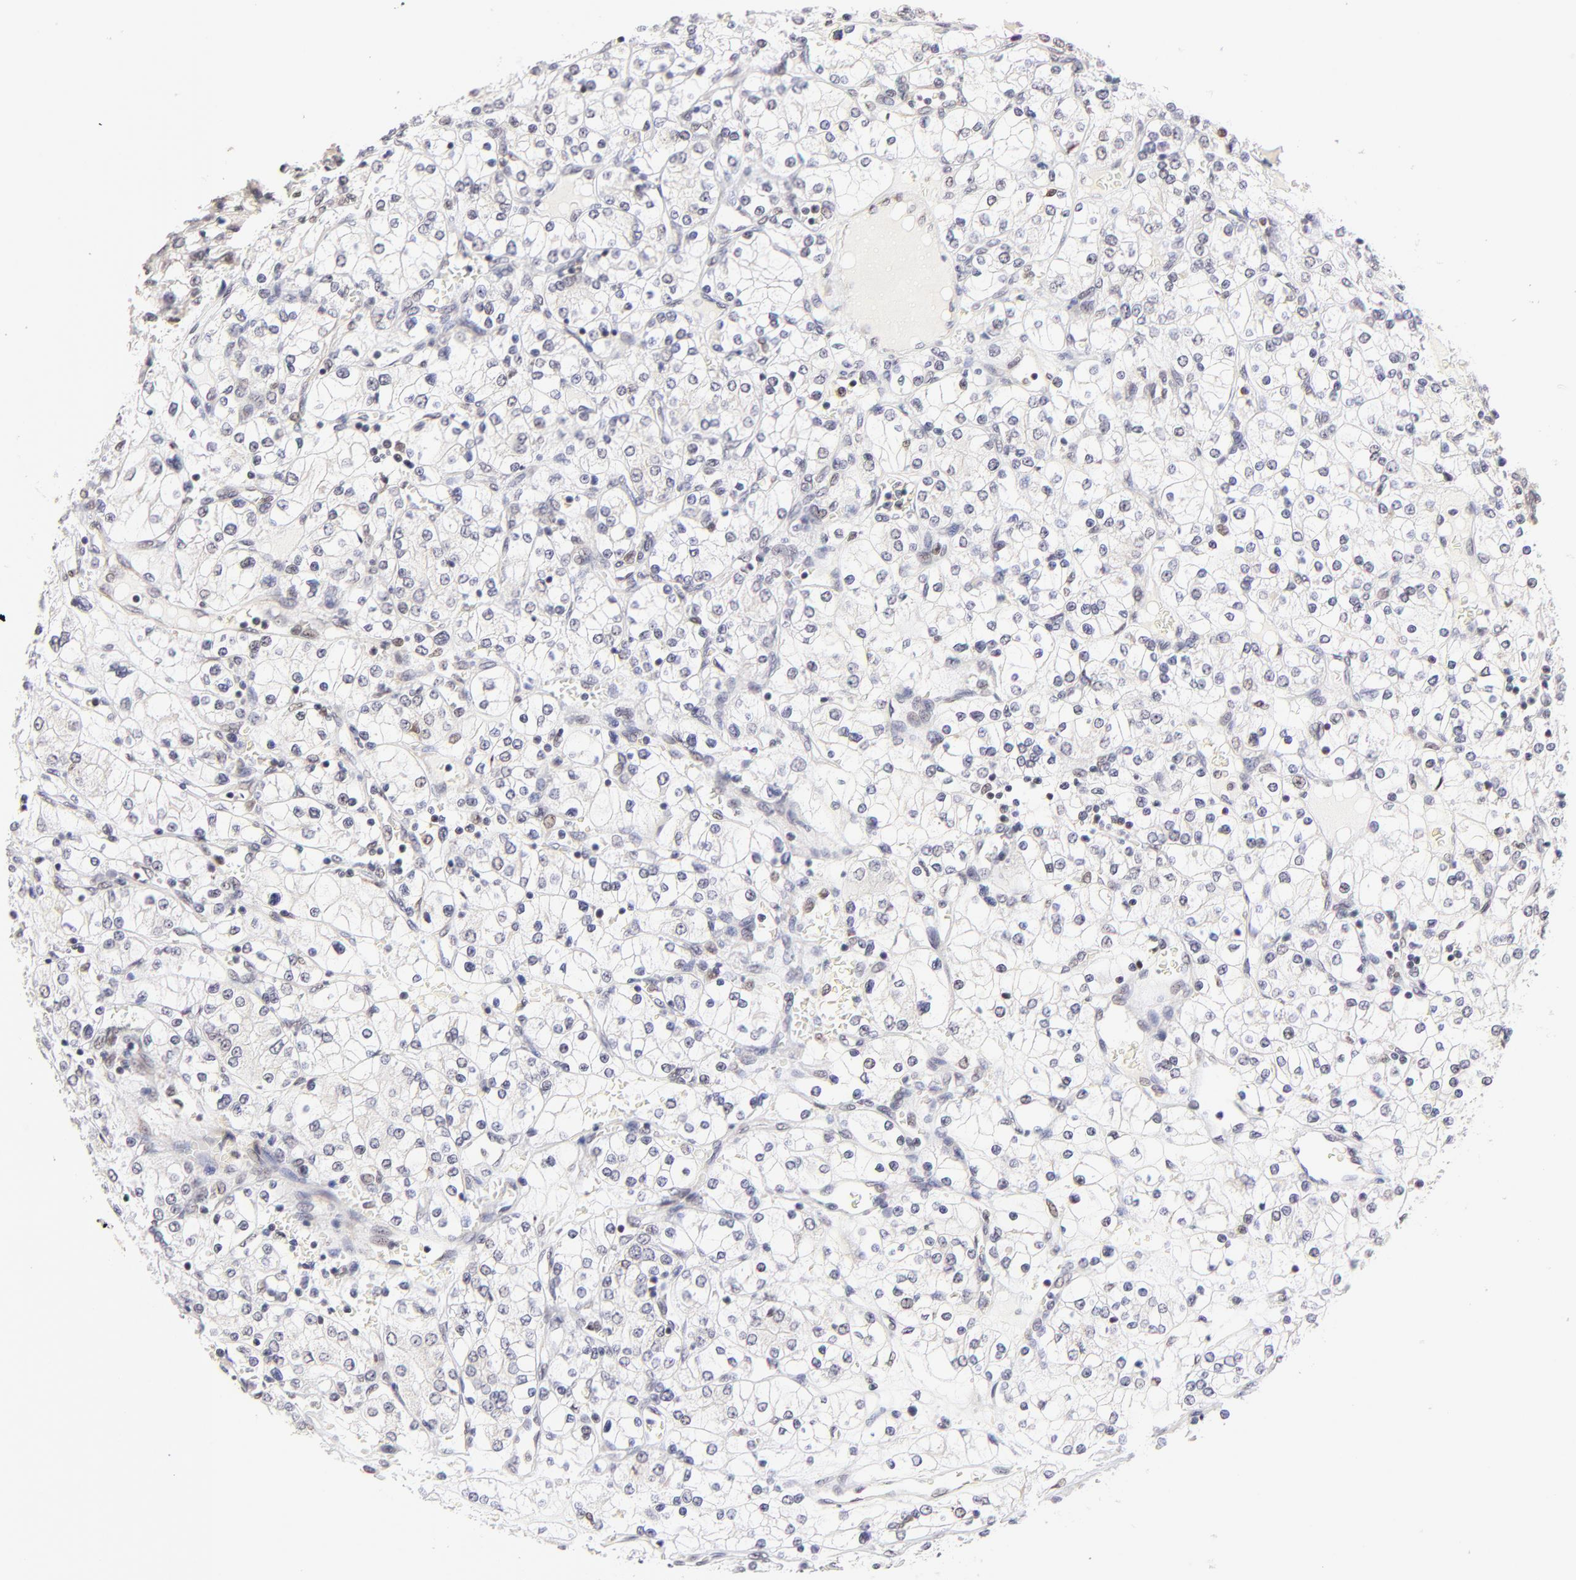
{"staining": {"intensity": "weak", "quantity": "25%-75%", "location": "nuclear"}, "tissue": "renal cancer", "cell_type": "Tumor cells", "image_type": "cancer", "snomed": [{"axis": "morphology", "description": "Adenocarcinoma, NOS"}, {"axis": "topography", "description": "Kidney"}], "caption": "Renal cancer stained for a protein (brown) demonstrates weak nuclear positive staining in about 25%-75% of tumor cells.", "gene": "ZNF670", "patient": {"sex": "female", "age": 62}}